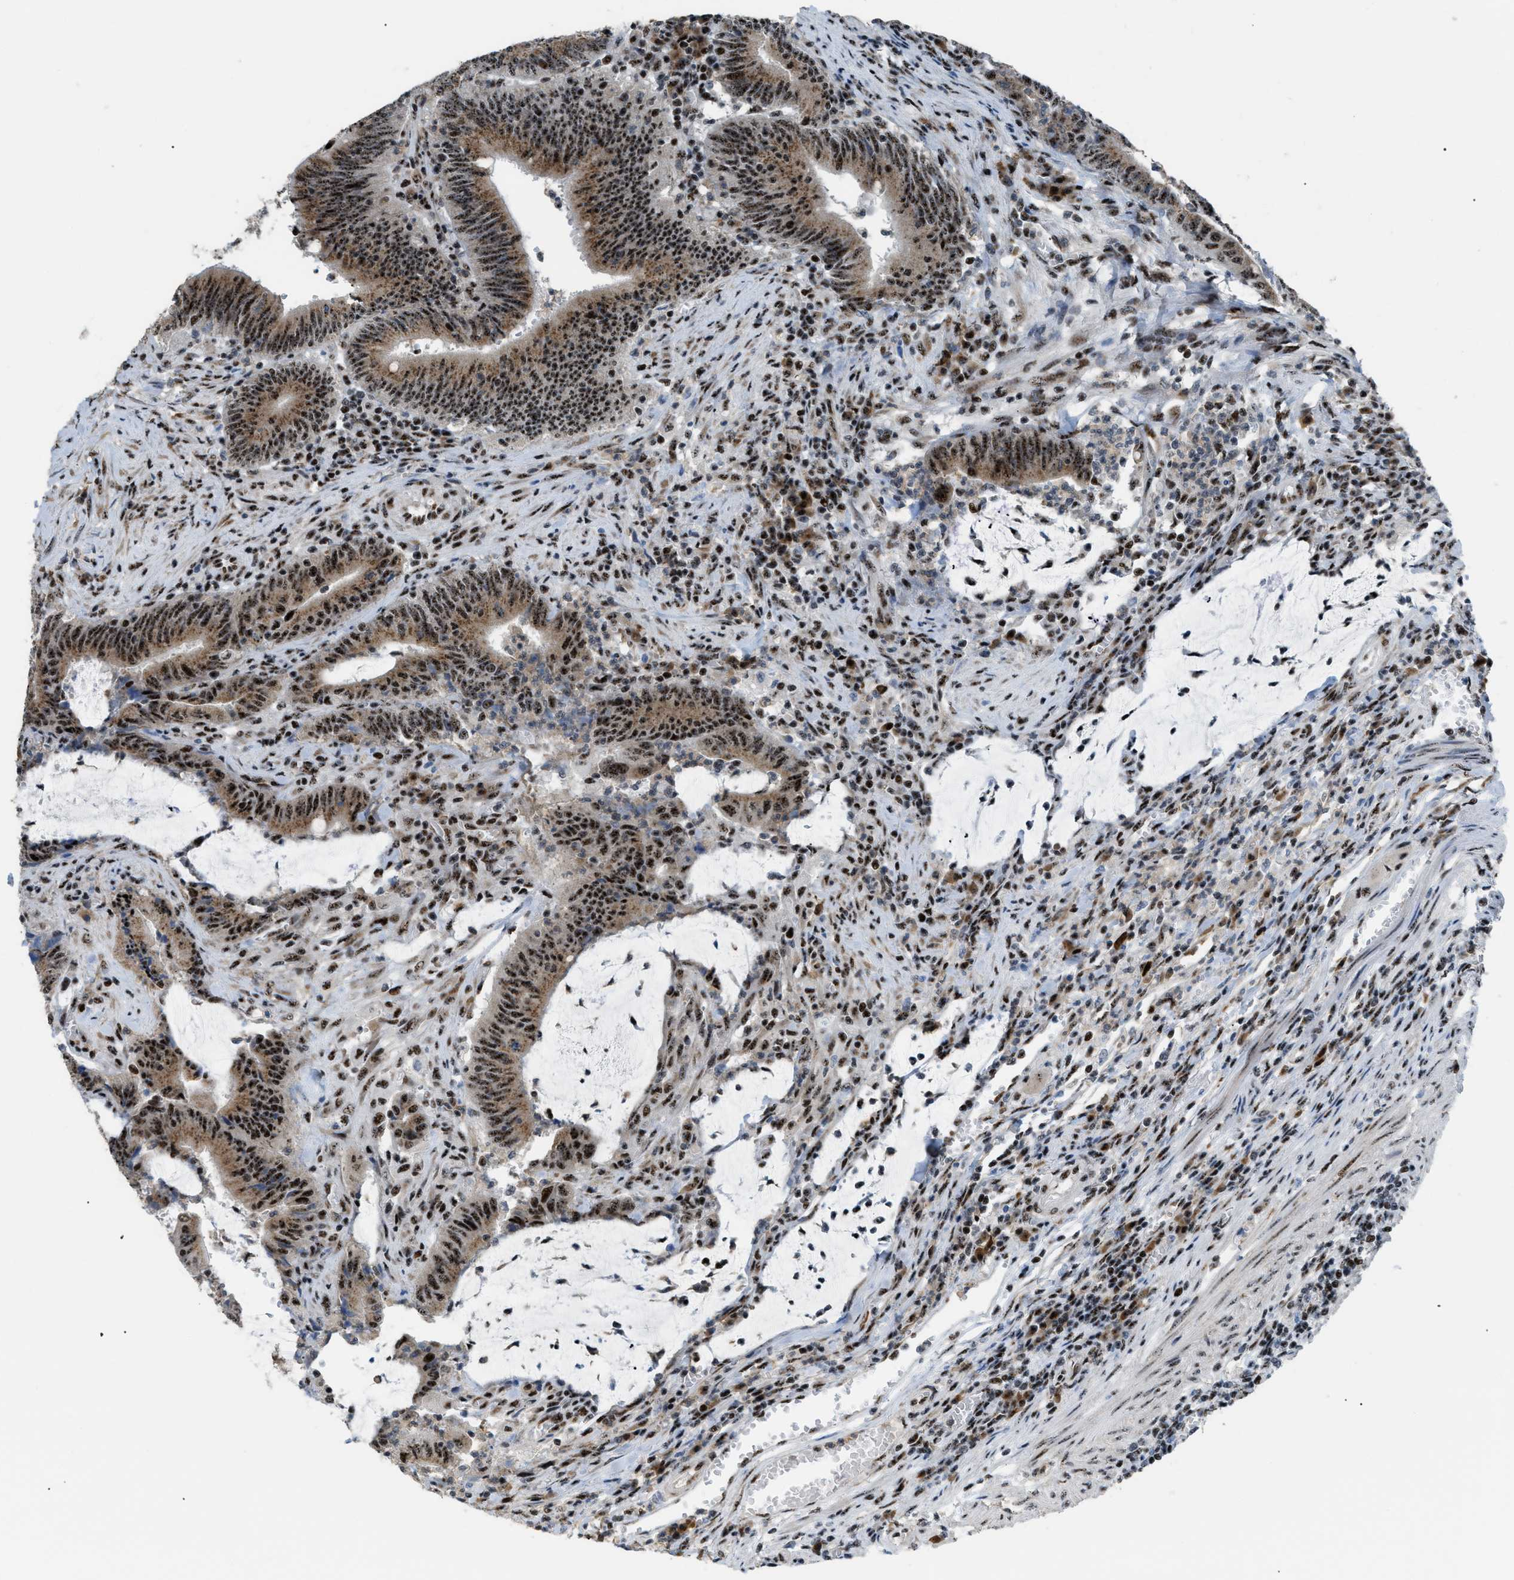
{"staining": {"intensity": "strong", "quantity": ">75%", "location": "cytoplasmic/membranous,nuclear"}, "tissue": "colorectal cancer", "cell_type": "Tumor cells", "image_type": "cancer", "snomed": [{"axis": "morphology", "description": "Normal tissue, NOS"}, {"axis": "morphology", "description": "Adenocarcinoma, NOS"}, {"axis": "topography", "description": "Rectum"}], "caption": "A brown stain shows strong cytoplasmic/membranous and nuclear staining of a protein in colorectal cancer tumor cells.", "gene": "CDR2", "patient": {"sex": "female", "age": 66}}